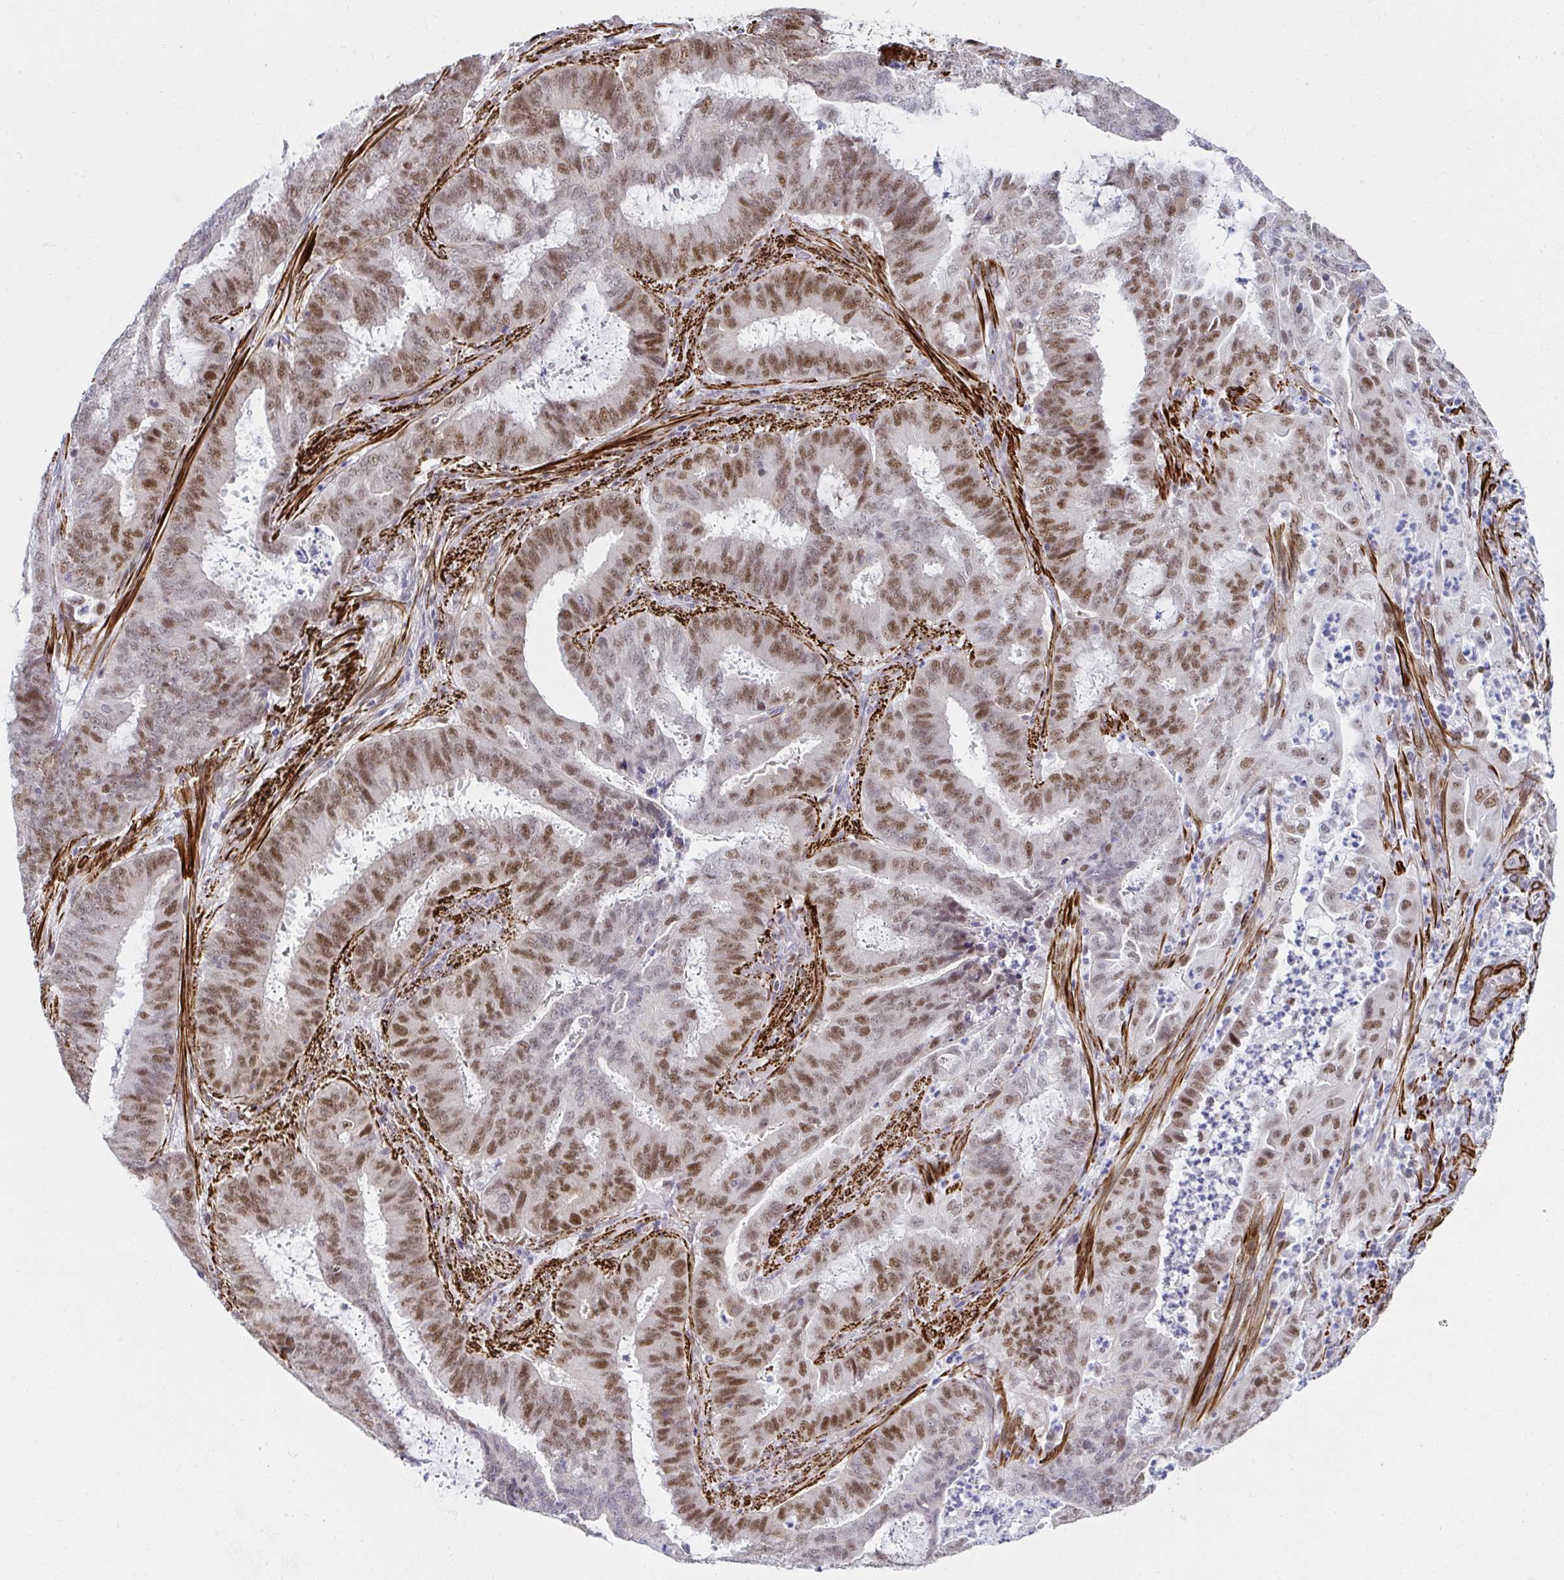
{"staining": {"intensity": "moderate", "quantity": ">75%", "location": "nuclear"}, "tissue": "endometrial cancer", "cell_type": "Tumor cells", "image_type": "cancer", "snomed": [{"axis": "morphology", "description": "Adenocarcinoma, NOS"}, {"axis": "topography", "description": "Endometrium"}], "caption": "Protein positivity by IHC demonstrates moderate nuclear staining in approximately >75% of tumor cells in endometrial cancer (adenocarcinoma). The protein of interest is shown in brown color, while the nuclei are stained blue.", "gene": "GINS2", "patient": {"sex": "female", "age": 51}}